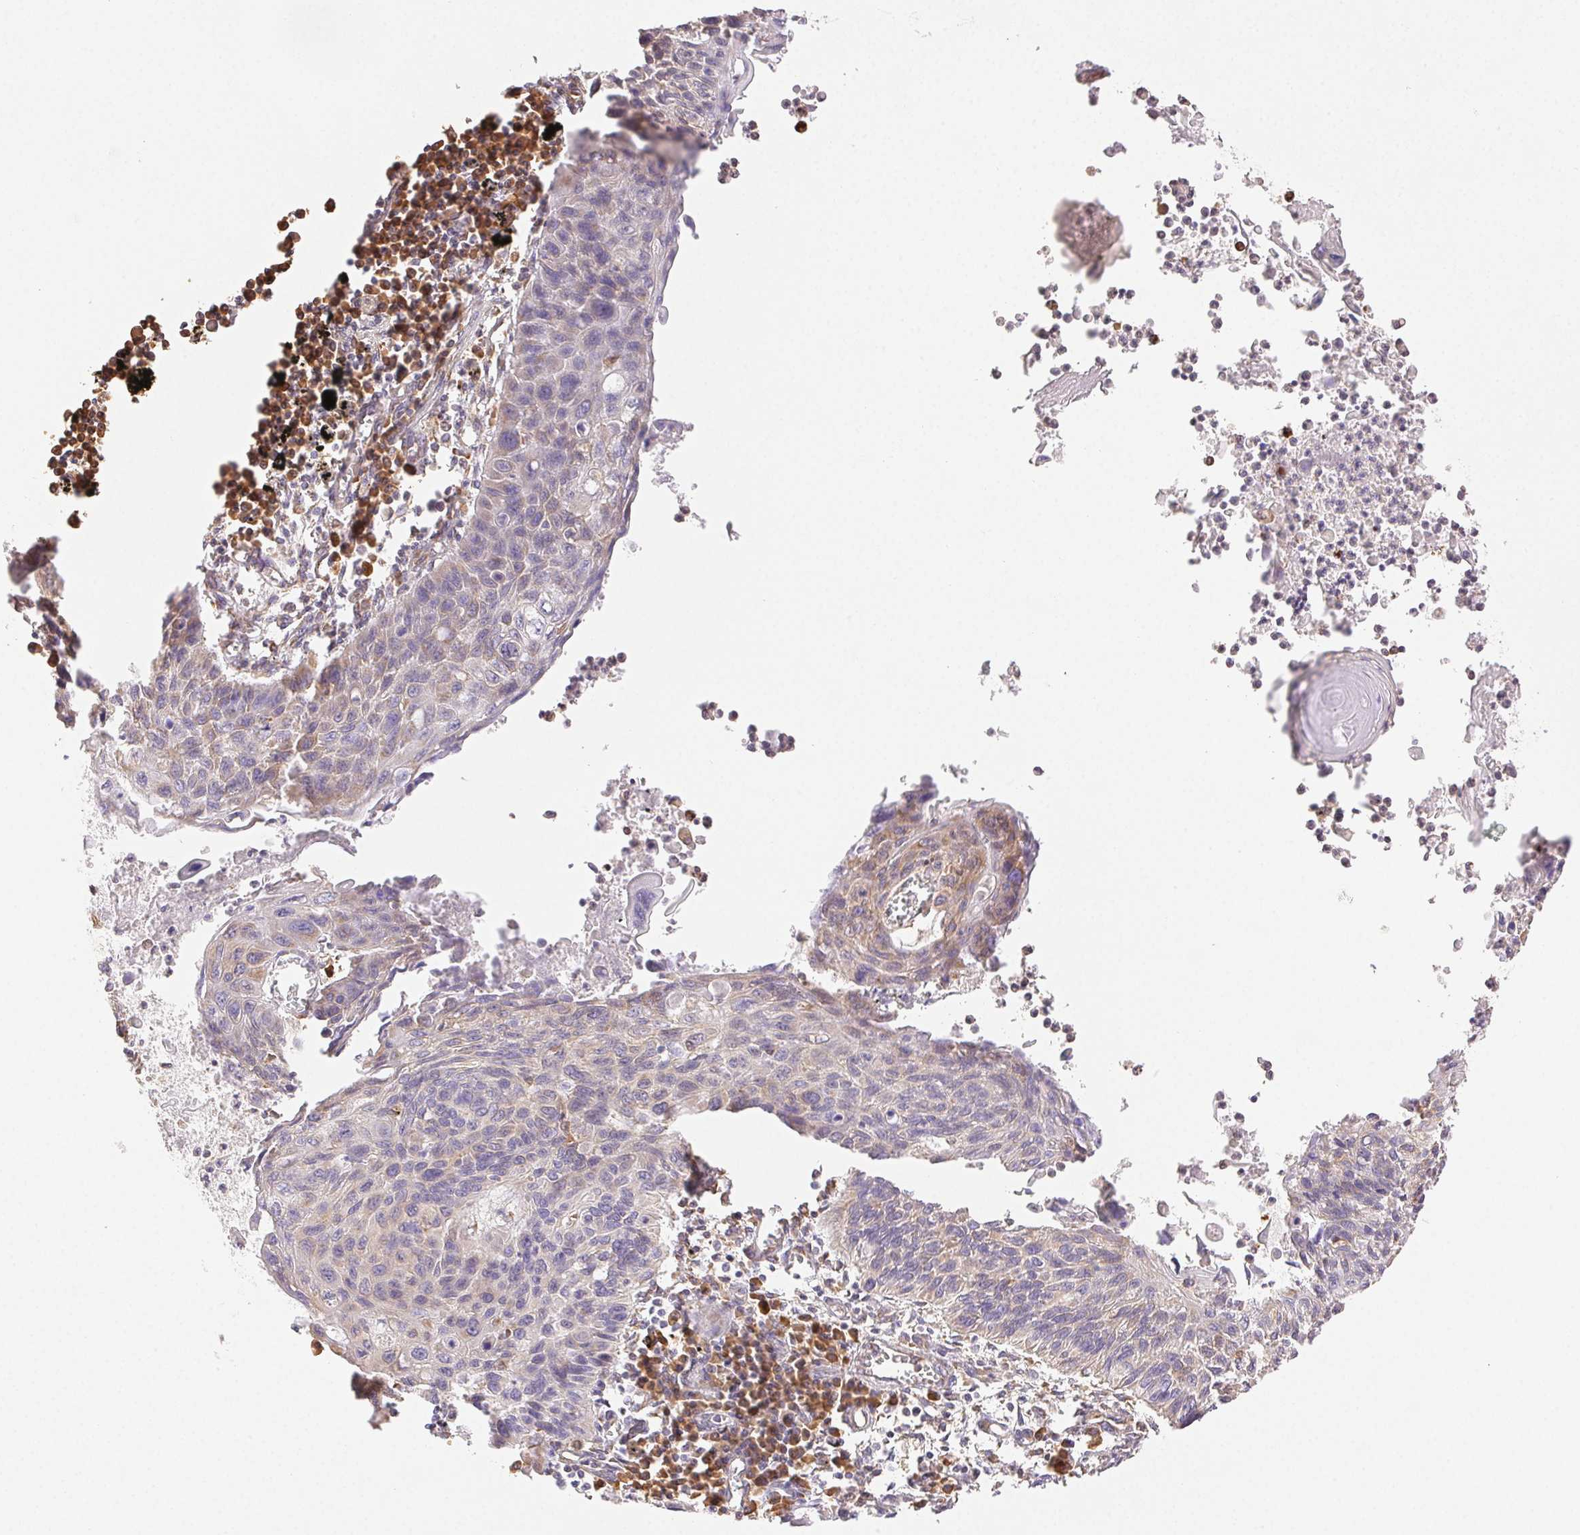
{"staining": {"intensity": "weak", "quantity": "<25%", "location": "cytoplasmic/membranous"}, "tissue": "lung cancer", "cell_type": "Tumor cells", "image_type": "cancer", "snomed": [{"axis": "morphology", "description": "Squamous cell carcinoma, NOS"}, {"axis": "topography", "description": "Lung"}], "caption": "There is no significant staining in tumor cells of lung cancer. (Immunohistochemistry, brightfield microscopy, high magnification).", "gene": "ENTREP1", "patient": {"sex": "male", "age": 78}}